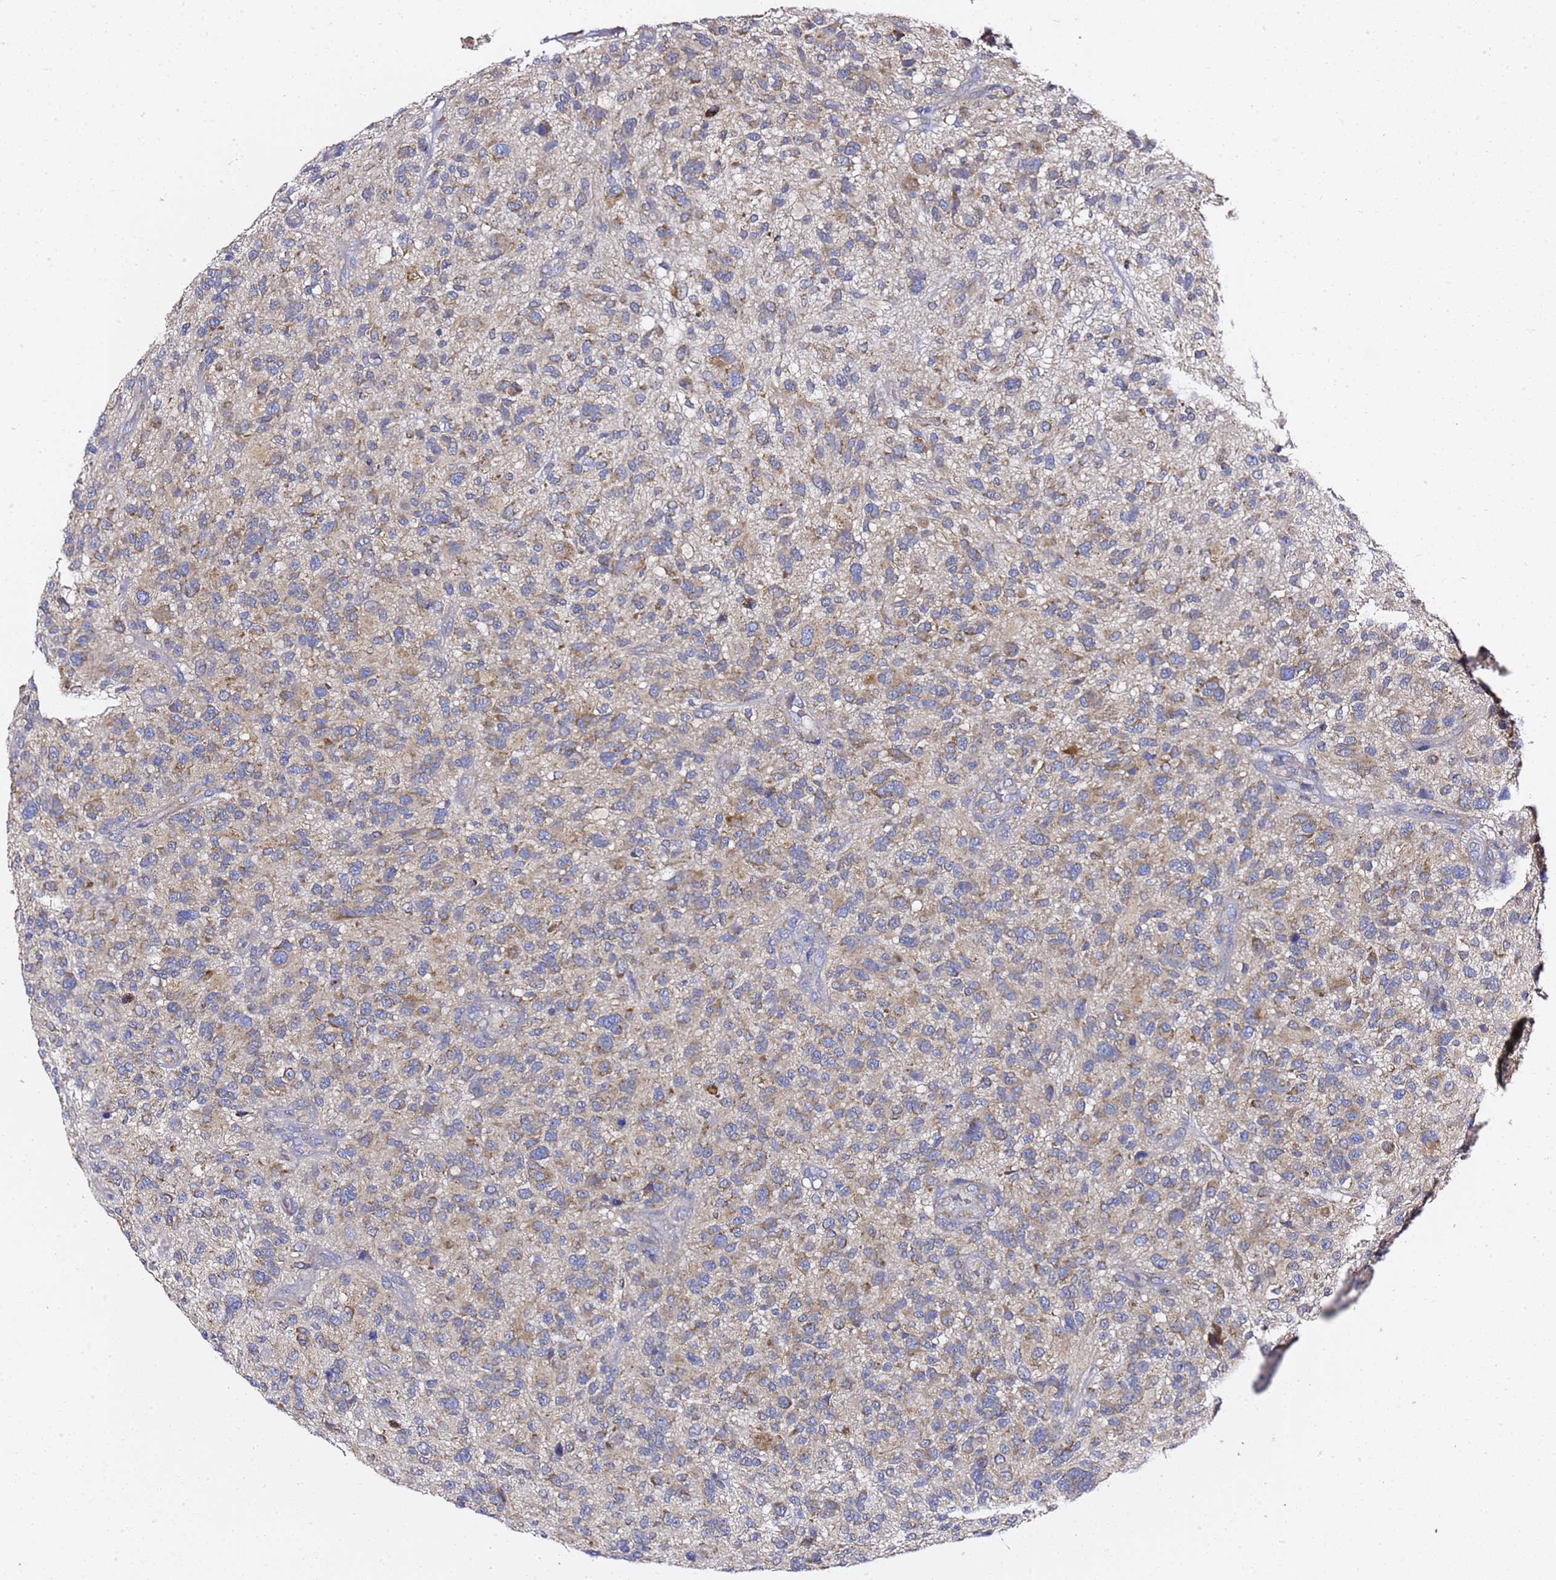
{"staining": {"intensity": "moderate", "quantity": "25%-75%", "location": "cytoplasmic/membranous"}, "tissue": "glioma", "cell_type": "Tumor cells", "image_type": "cancer", "snomed": [{"axis": "morphology", "description": "Glioma, malignant, High grade"}, {"axis": "topography", "description": "Brain"}], "caption": "Protein staining of malignant glioma (high-grade) tissue shows moderate cytoplasmic/membranous expression in about 25%-75% of tumor cells.", "gene": "C19orf12", "patient": {"sex": "male", "age": 47}}